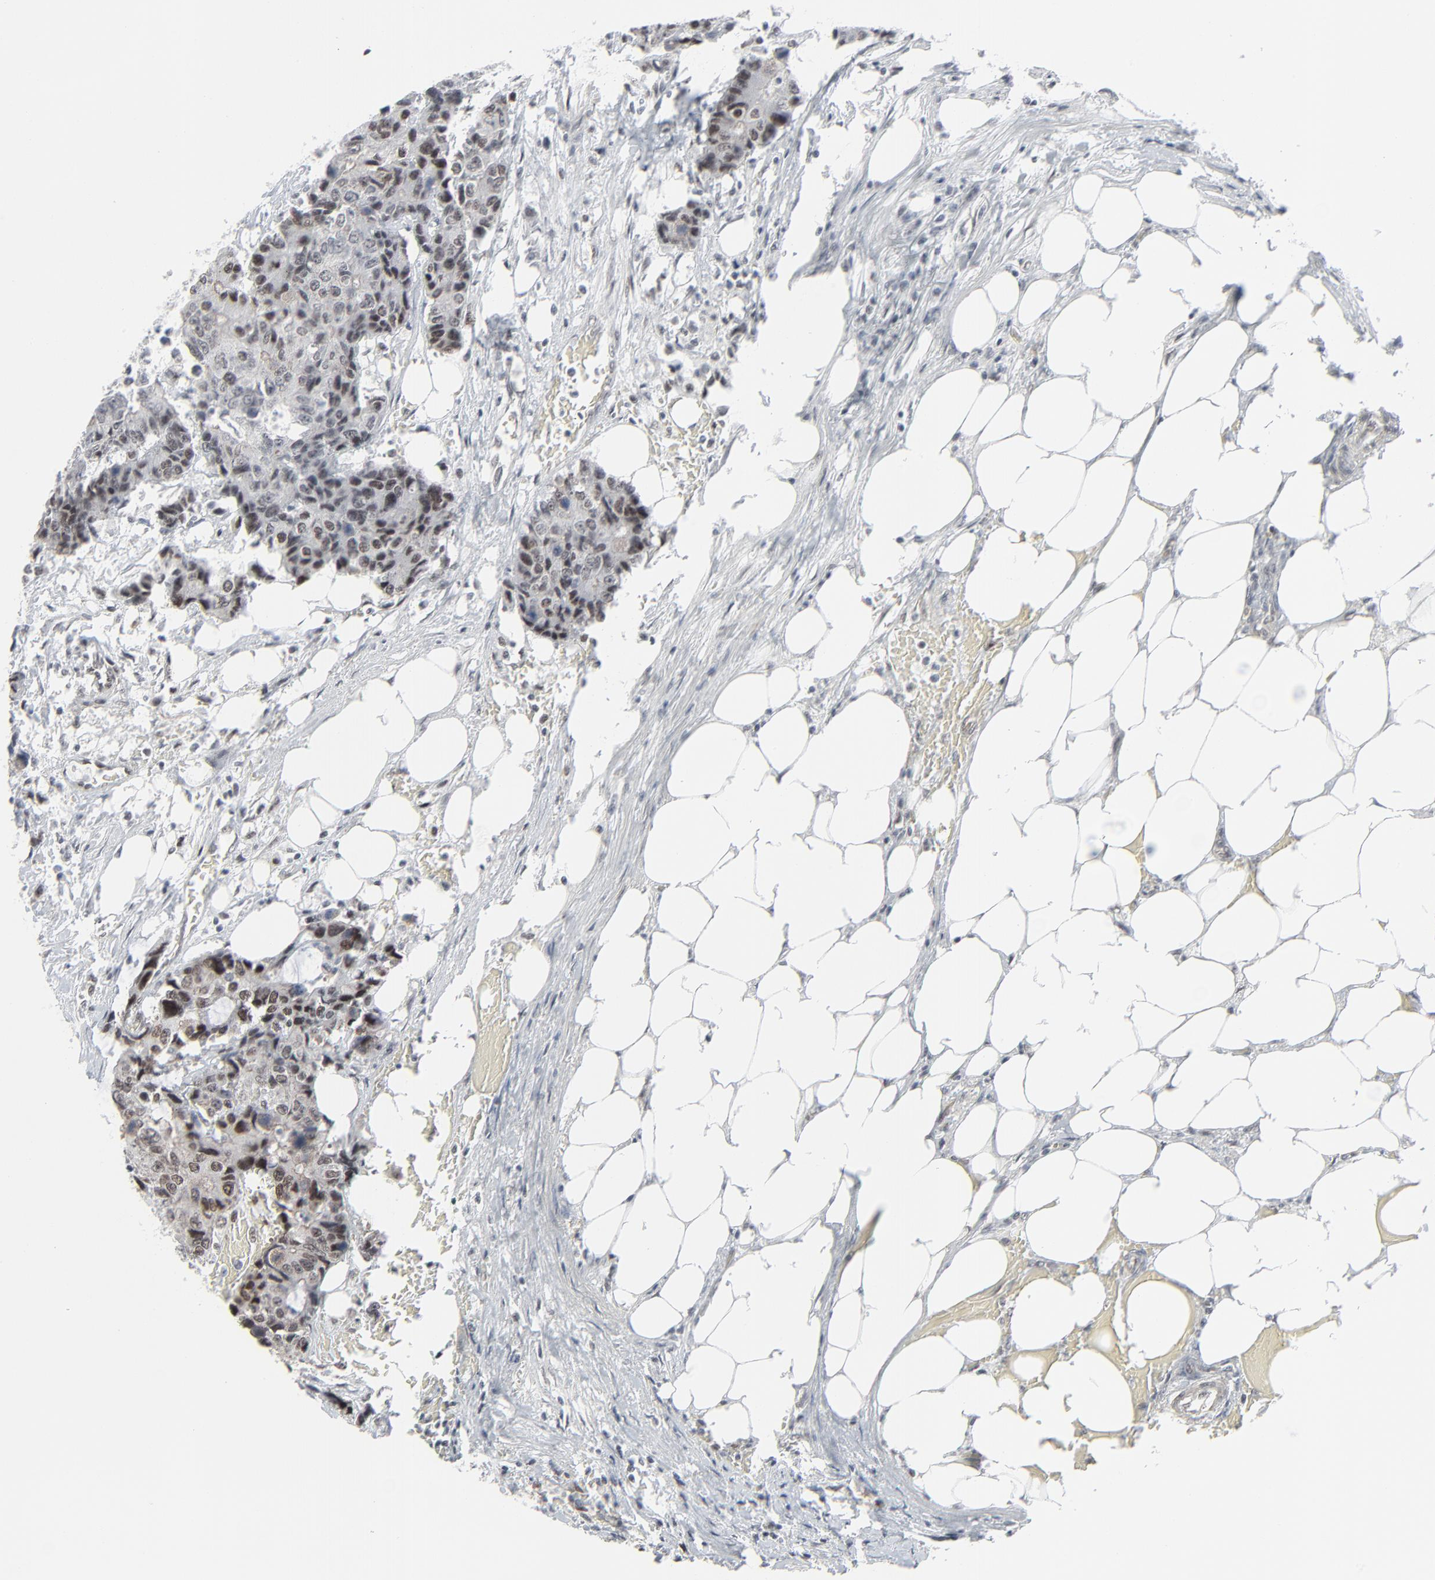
{"staining": {"intensity": "moderate", "quantity": "25%-75%", "location": "nuclear"}, "tissue": "colorectal cancer", "cell_type": "Tumor cells", "image_type": "cancer", "snomed": [{"axis": "morphology", "description": "Adenocarcinoma, NOS"}, {"axis": "topography", "description": "Colon"}], "caption": "The image reveals immunohistochemical staining of colorectal cancer. There is moderate nuclear staining is identified in approximately 25%-75% of tumor cells. Ihc stains the protein in brown and the nuclei are stained blue.", "gene": "FBXO28", "patient": {"sex": "female", "age": 86}}